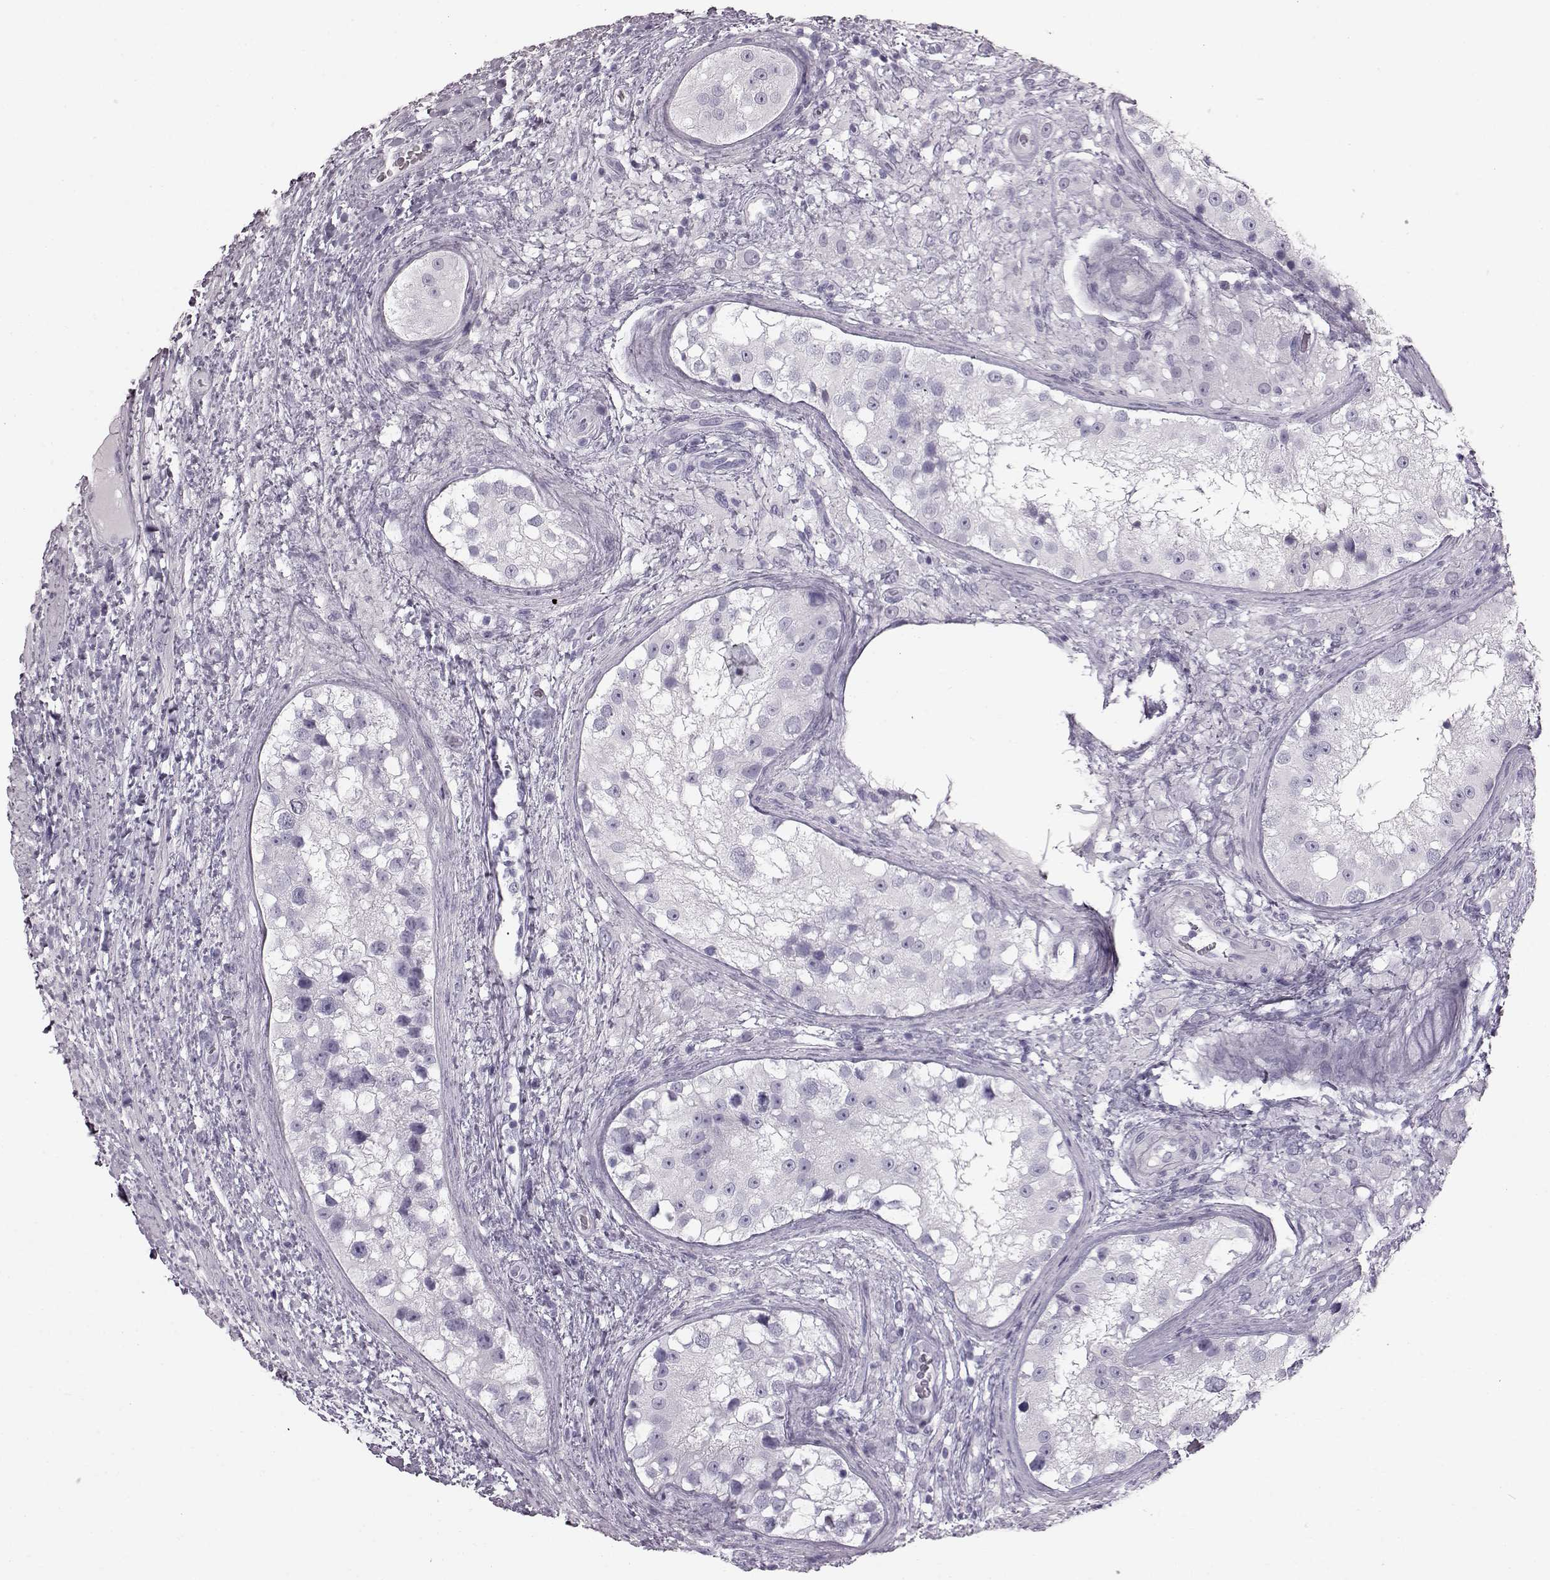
{"staining": {"intensity": "negative", "quantity": "none", "location": "none"}, "tissue": "testis cancer", "cell_type": "Tumor cells", "image_type": "cancer", "snomed": [{"axis": "morphology", "description": "Carcinoma, Embryonal, NOS"}, {"axis": "topography", "description": "Testis"}], "caption": "High power microscopy image of an IHC micrograph of testis cancer, revealing no significant expression in tumor cells.", "gene": "TCHHL1", "patient": {"sex": "male", "age": 24}}